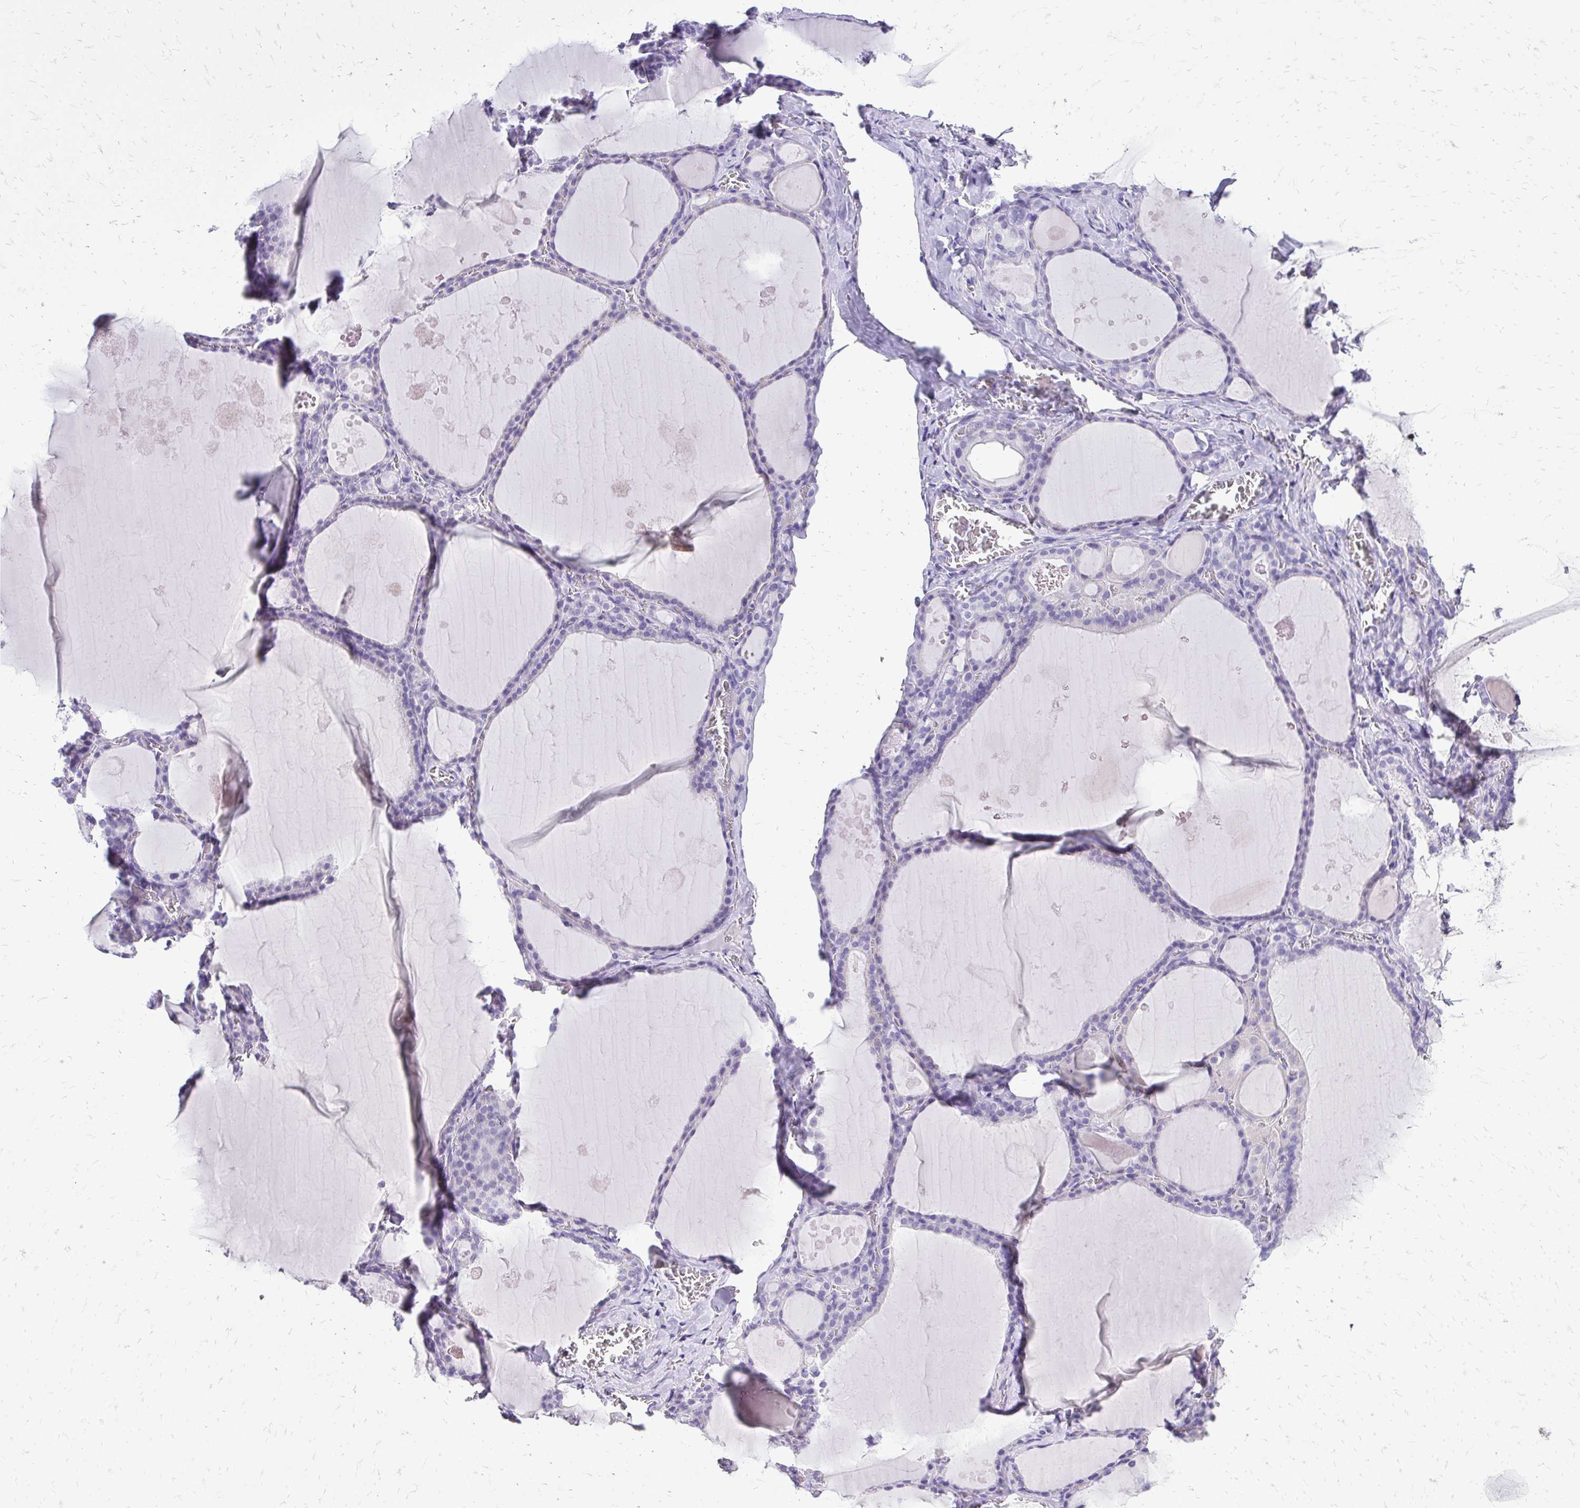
{"staining": {"intensity": "negative", "quantity": "none", "location": "none"}, "tissue": "thyroid gland", "cell_type": "Glandular cells", "image_type": "normal", "snomed": [{"axis": "morphology", "description": "Normal tissue, NOS"}, {"axis": "topography", "description": "Thyroid gland"}], "caption": "Protein analysis of unremarkable thyroid gland exhibits no significant positivity in glandular cells.", "gene": "SLC32A1", "patient": {"sex": "male", "age": 56}}